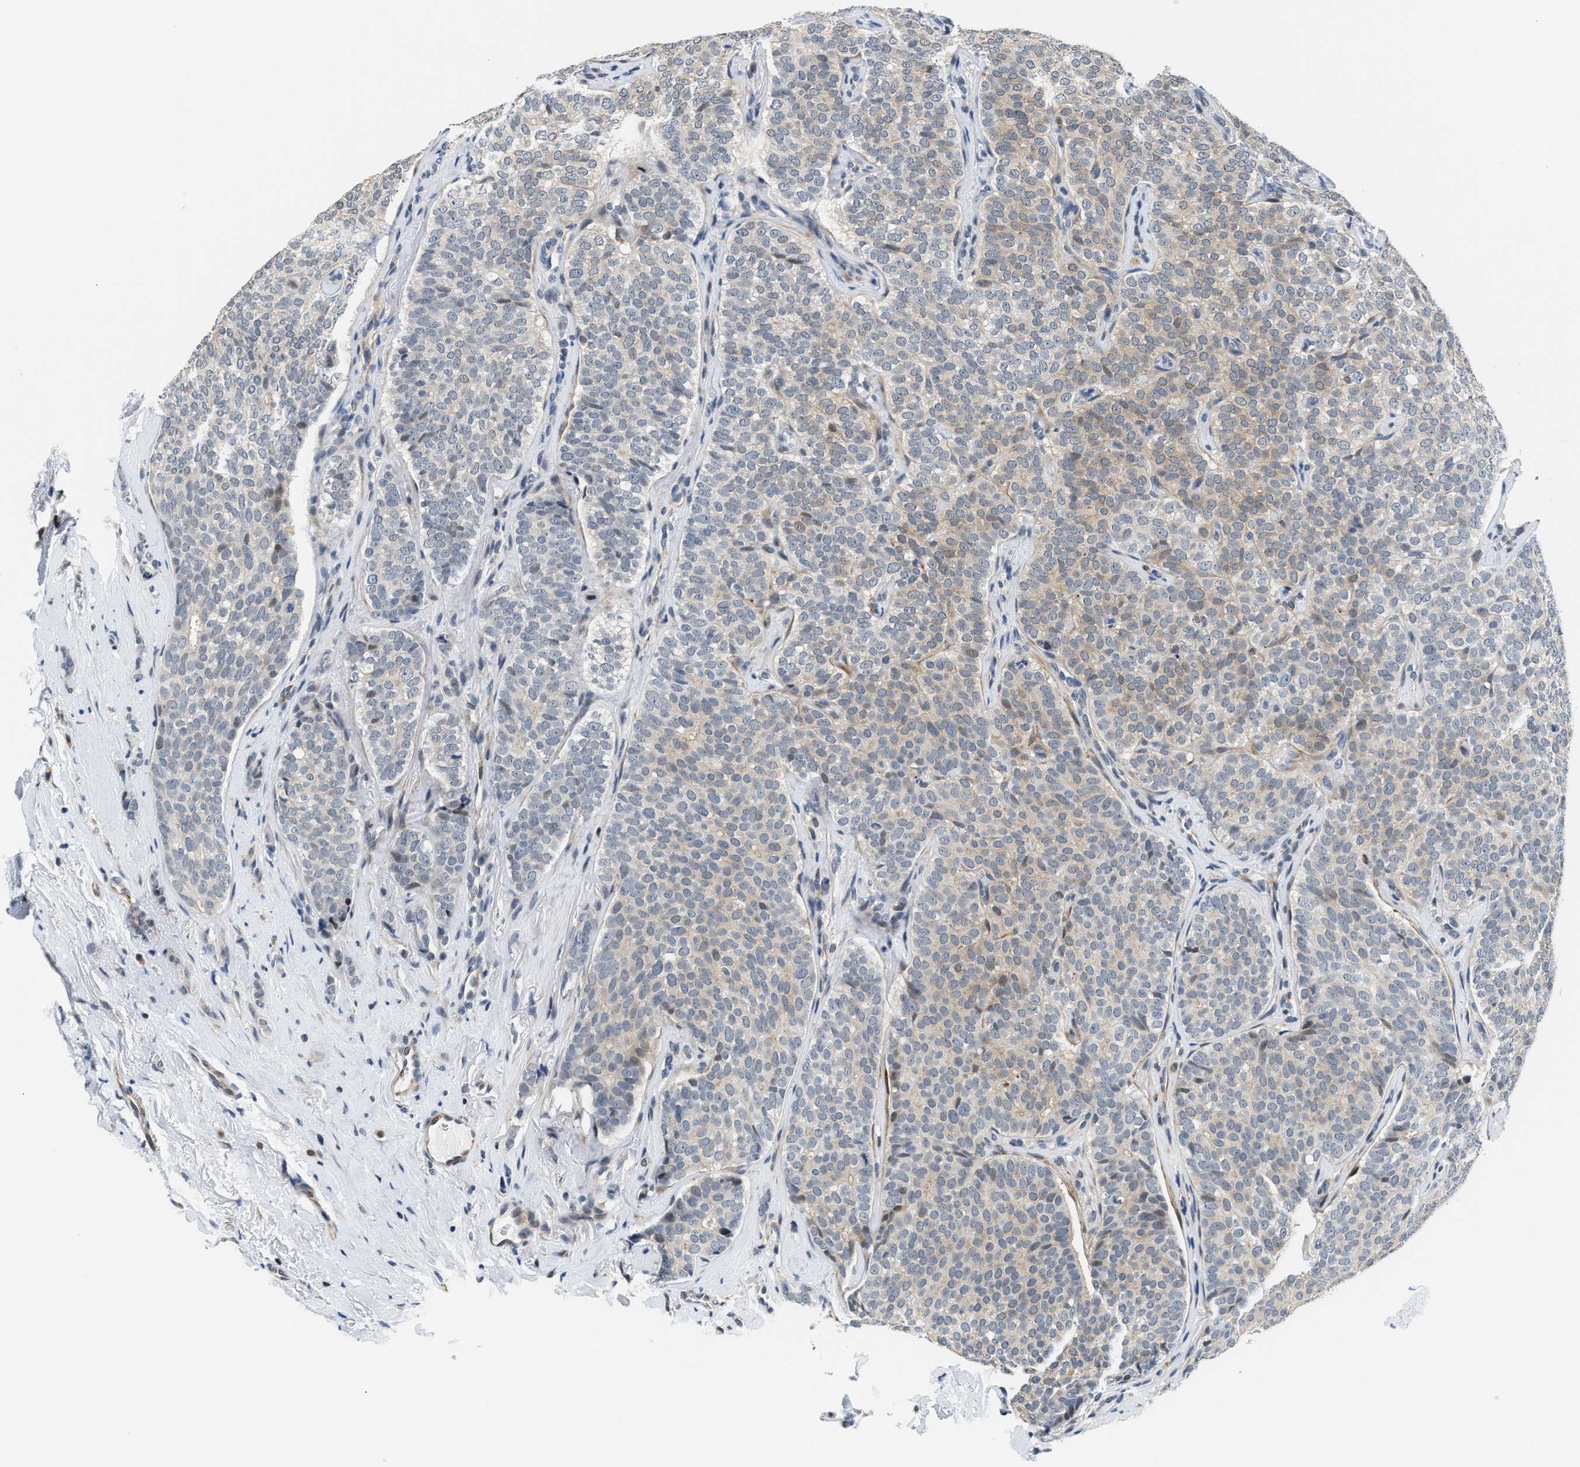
{"staining": {"intensity": "weak", "quantity": "25%-75%", "location": "cytoplasmic/membranous"}, "tissue": "breast cancer", "cell_type": "Tumor cells", "image_type": "cancer", "snomed": [{"axis": "morphology", "description": "Lobular carcinoma"}, {"axis": "topography", "description": "Skin"}, {"axis": "topography", "description": "Breast"}], "caption": "Breast lobular carcinoma tissue shows weak cytoplasmic/membranous positivity in approximately 25%-75% of tumor cells, visualized by immunohistochemistry.", "gene": "PPM1H", "patient": {"sex": "female", "age": 46}}